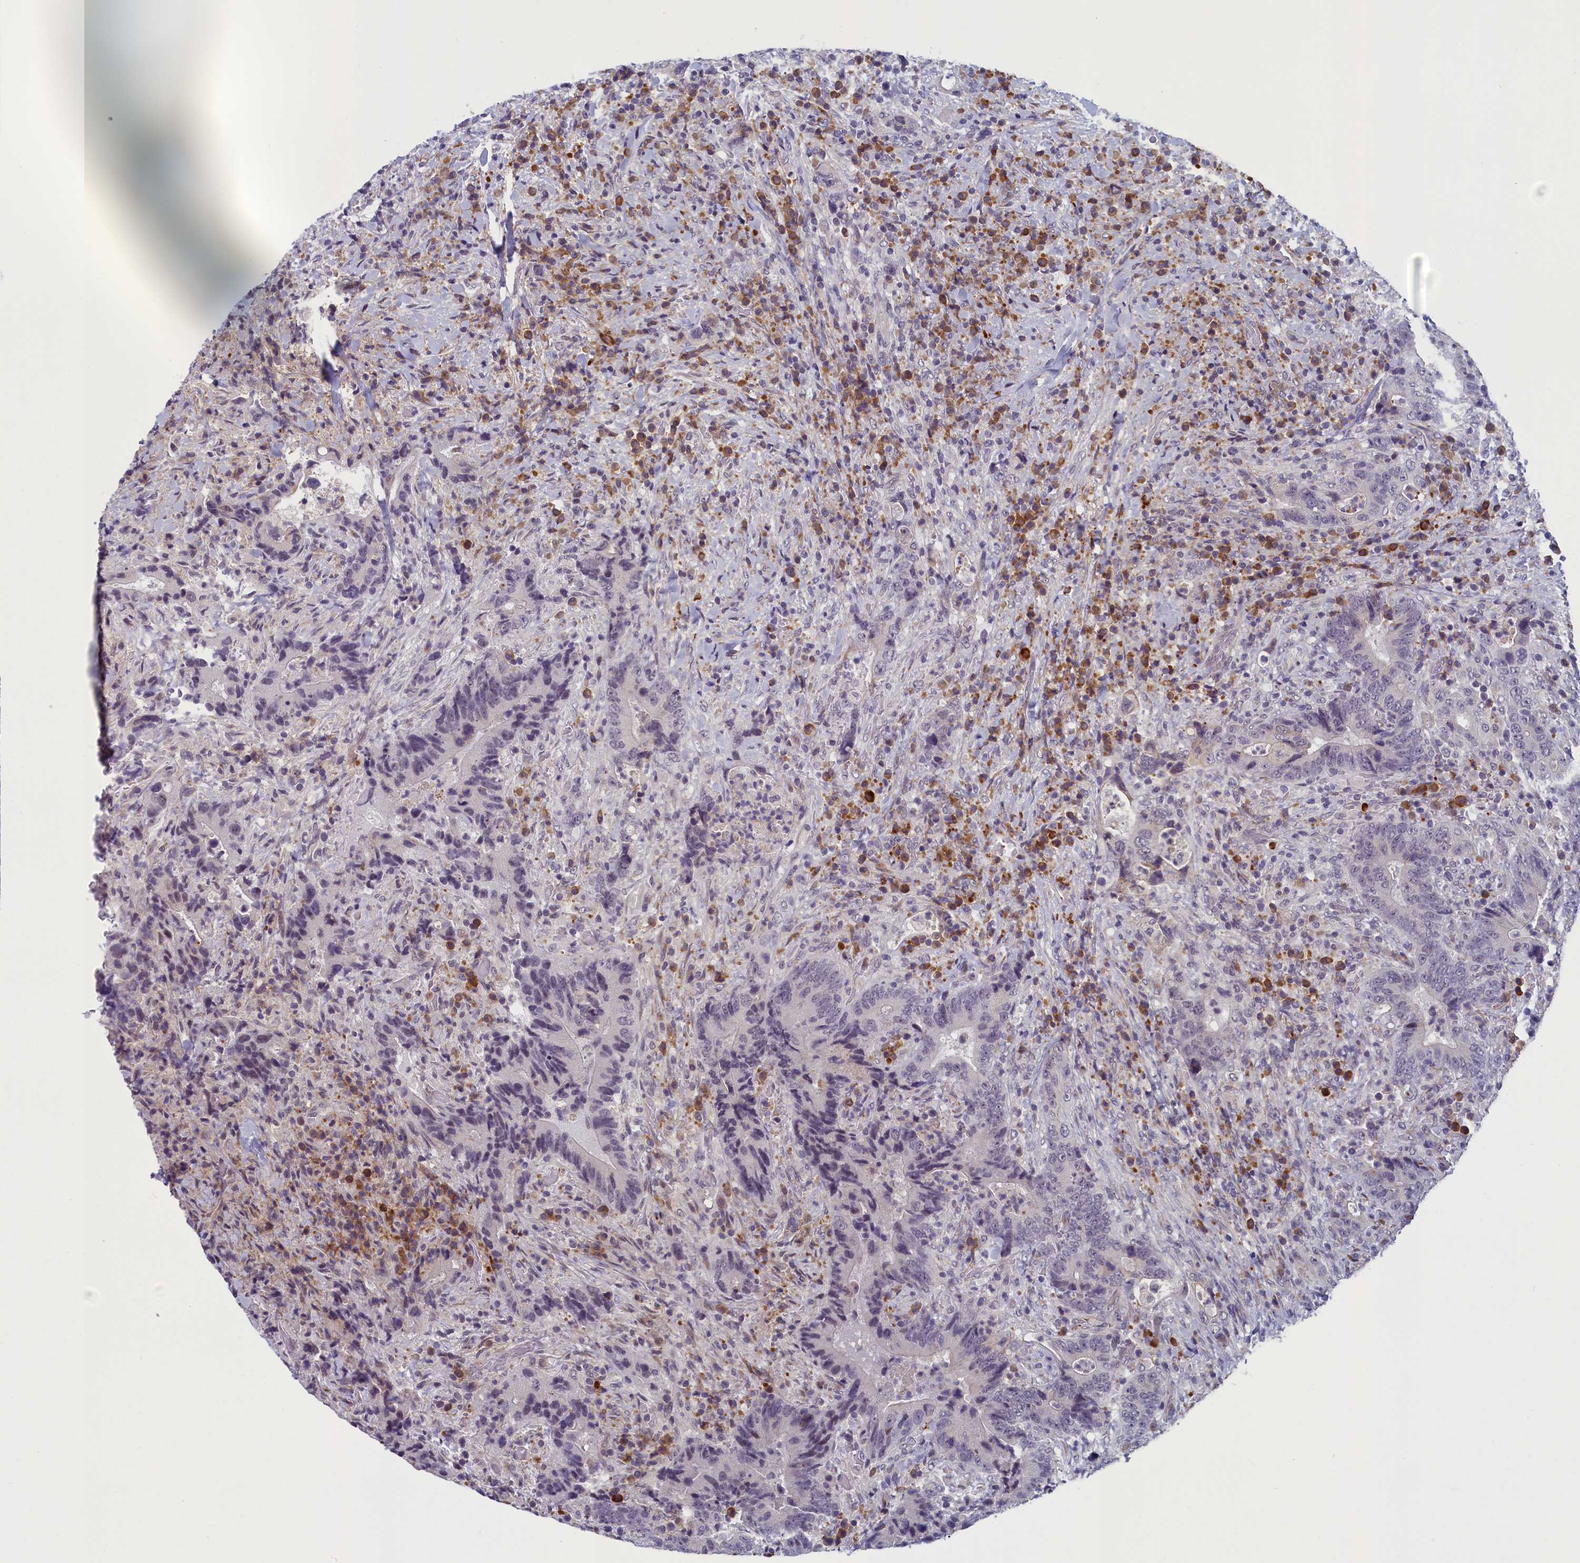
{"staining": {"intensity": "negative", "quantity": "none", "location": "none"}, "tissue": "colorectal cancer", "cell_type": "Tumor cells", "image_type": "cancer", "snomed": [{"axis": "morphology", "description": "Adenocarcinoma, NOS"}, {"axis": "topography", "description": "Colon"}], "caption": "An immunohistochemistry micrograph of adenocarcinoma (colorectal) is shown. There is no staining in tumor cells of adenocarcinoma (colorectal).", "gene": "CNEP1R1", "patient": {"sex": "female", "age": 75}}